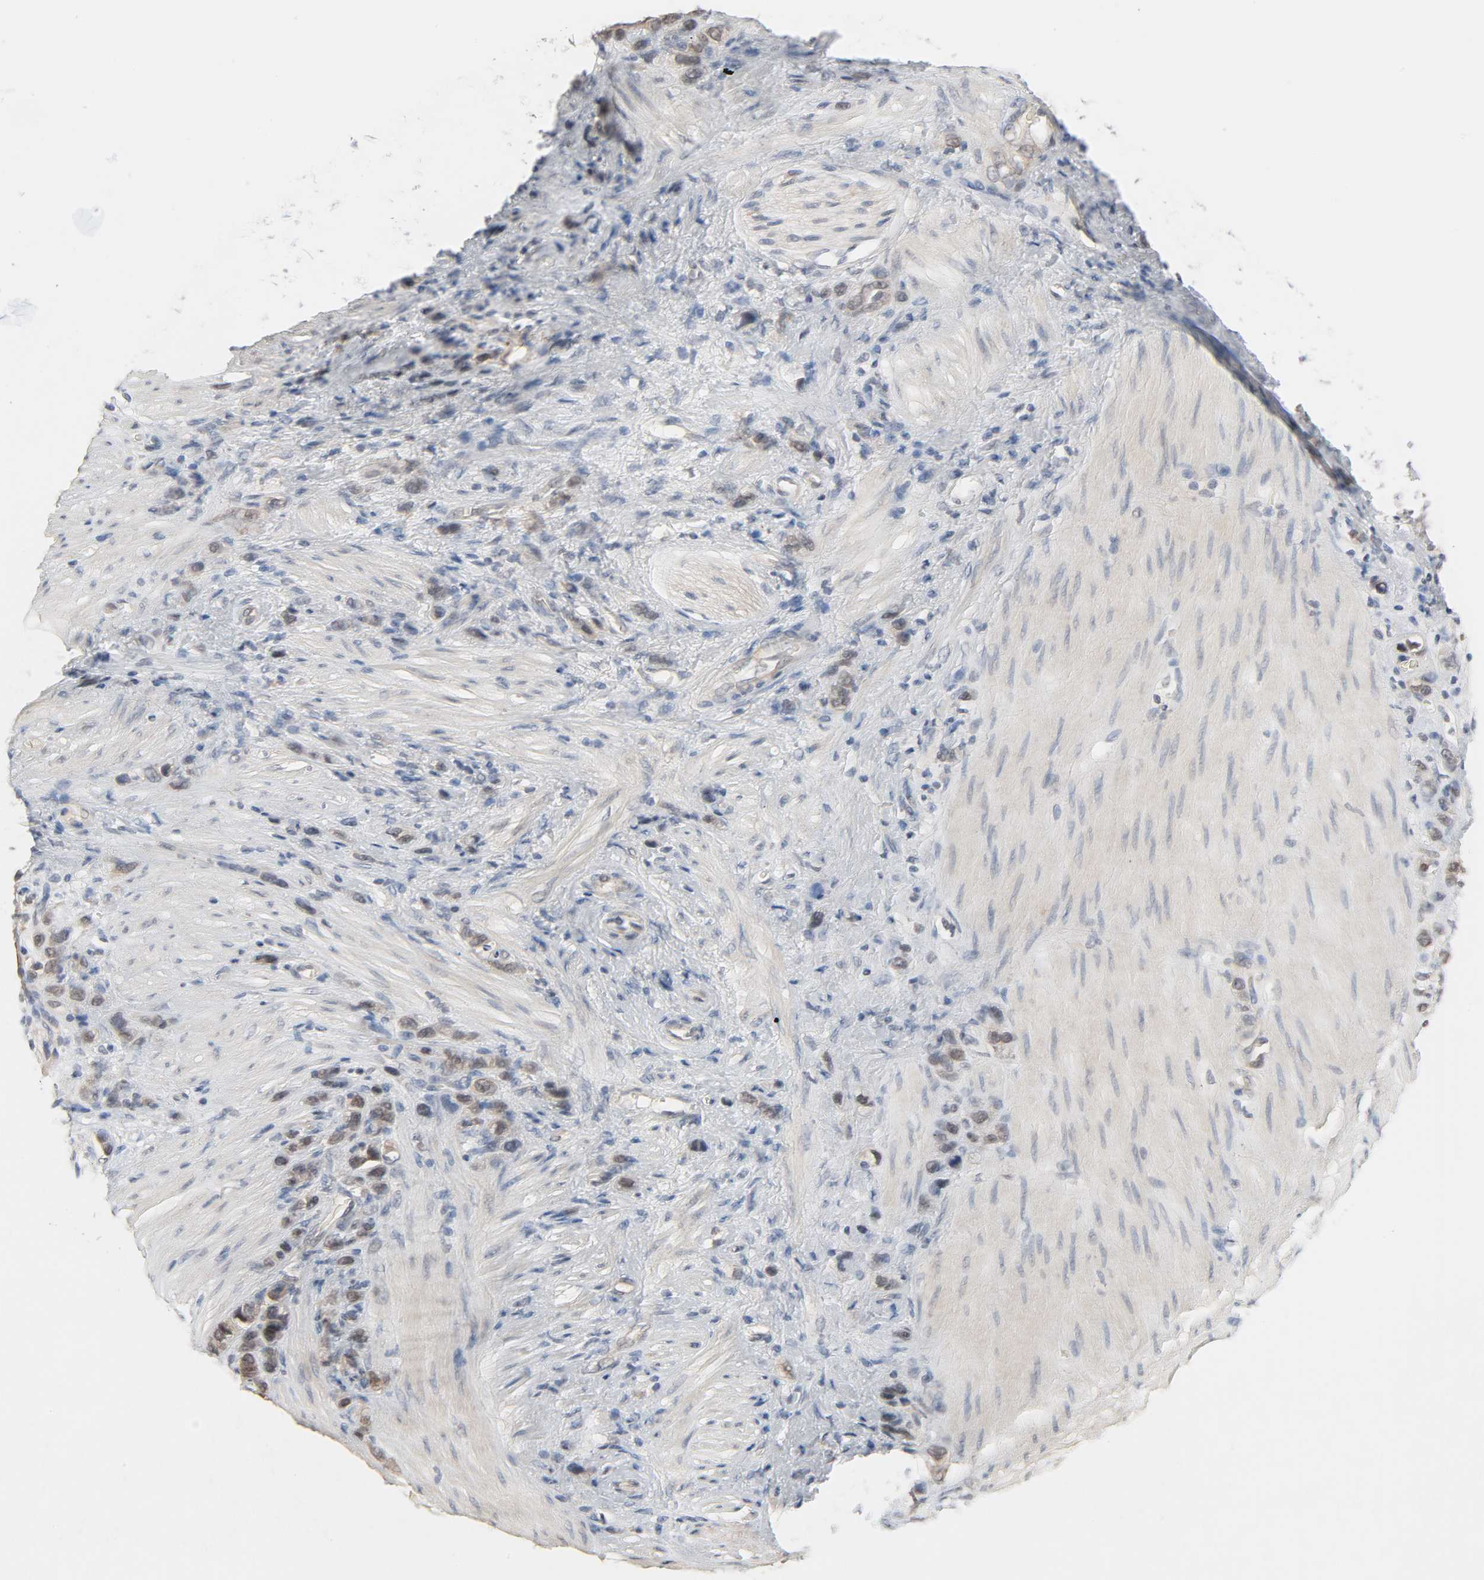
{"staining": {"intensity": "weak", "quantity": "25%-75%", "location": "cytoplasmic/membranous"}, "tissue": "stomach cancer", "cell_type": "Tumor cells", "image_type": "cancer", "snomed": [{"axis": "morphology", "description": "Normal tissue, NOS"}, {"axis": "morphology", "description": "Adenocarcinoma, NOS"}, {"axis": "morphology", "description": "Adenocarcinoma, High grade"}, {"axis": "topography", "description": "Stomach, upper"}, {"axis": "topography", "description": "Stomach"}], "caption": "Tumor cells exhibit low levels of weak cytoplasmic/membranous expression in about 25%-75% of cells in stomach cancer.", "gene": "ACSS2", "patient": {"sex": "female", "age": 65}}